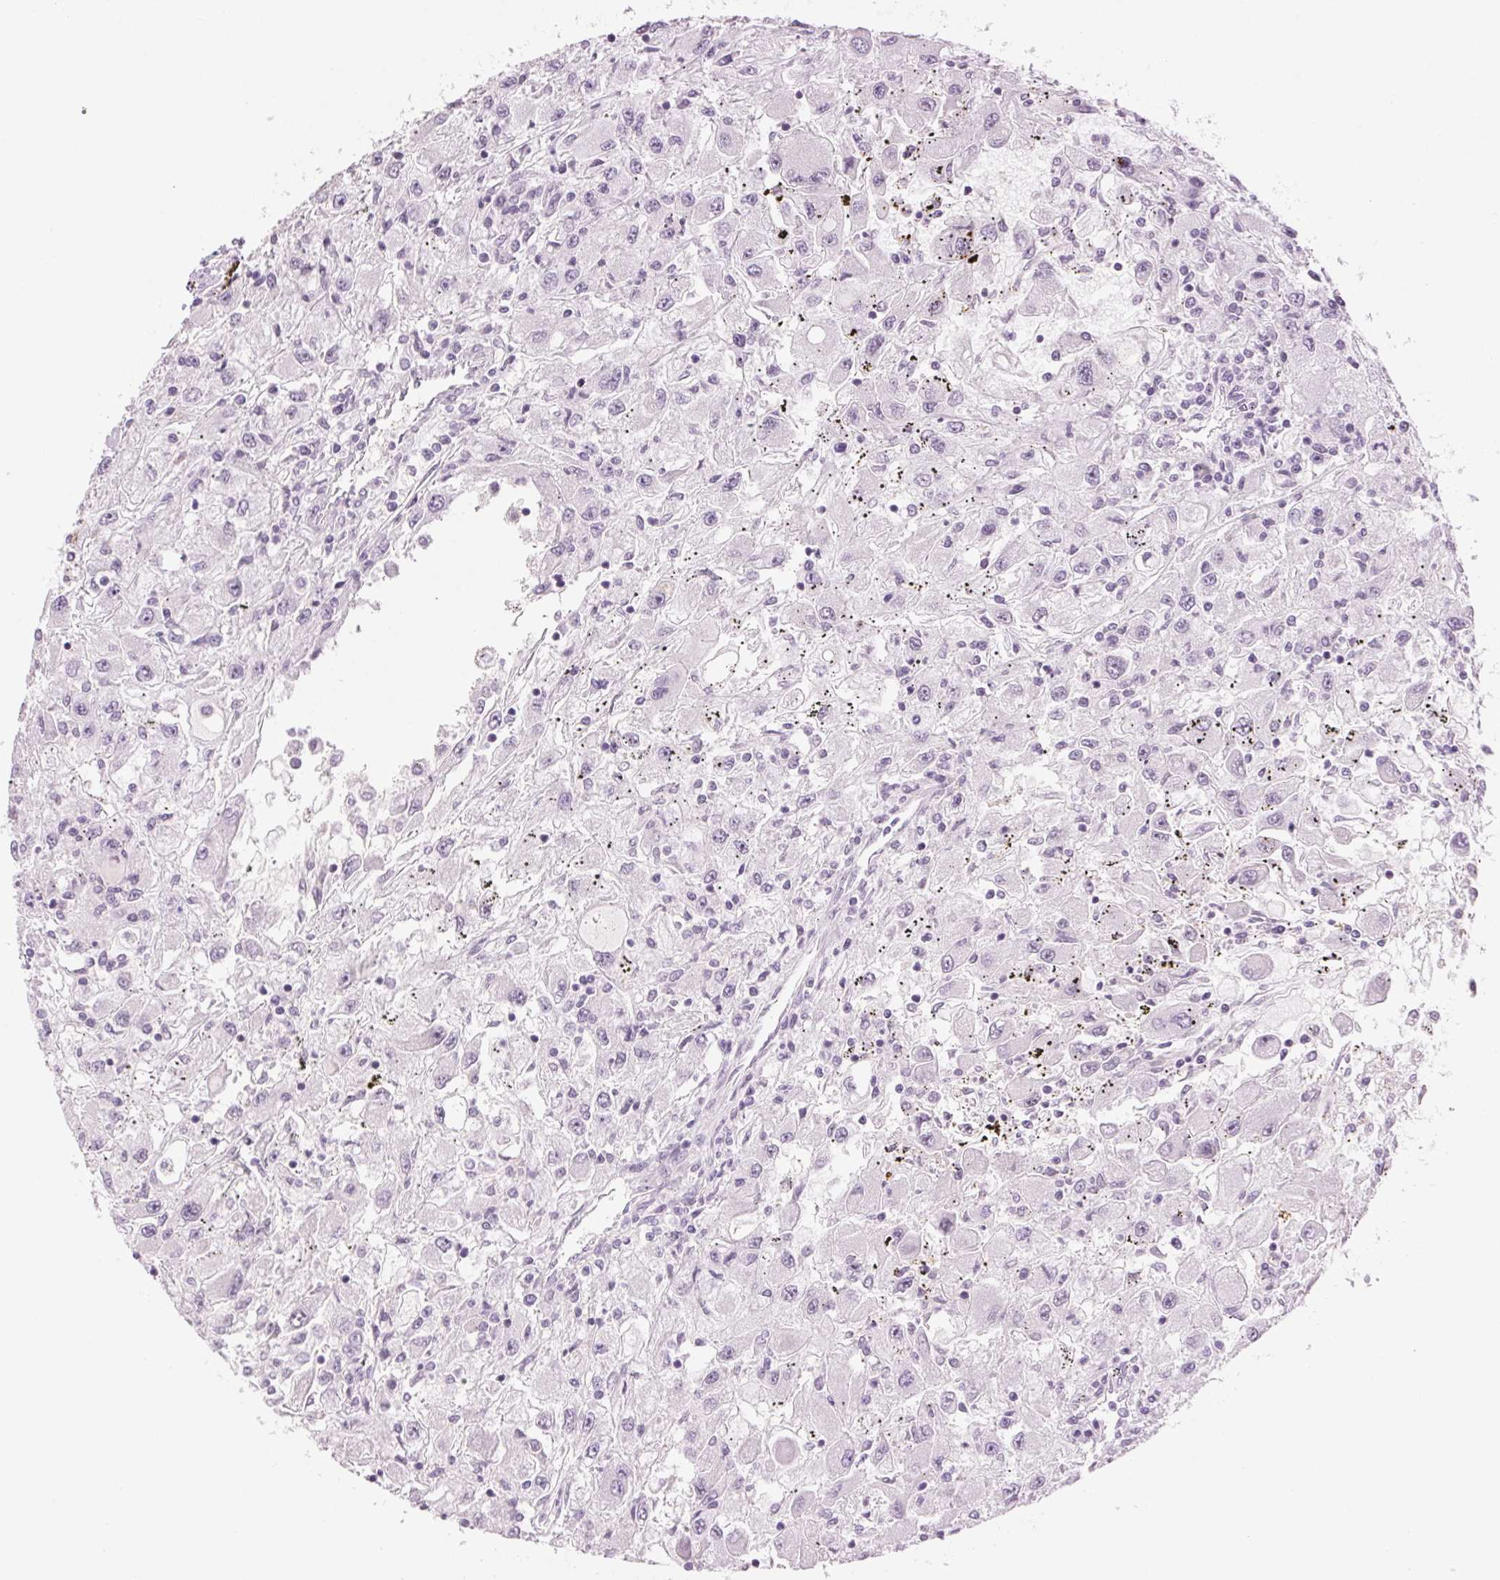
{"staining": {"intensity": "negative", "quantity": "none", "location": "none"}, "tissue": "renal cancer", "cell_type": "Tumor cells", "image_type": "cancer", "snomed": [{"axis": "morphology", "description": "Adenocarcinoma, NOS"}, {"axis": "topography", "description": "Kidney"}], "caption": "An image of renal adenocarcinoma stained for a protein shows no brown staining in tumor cells. (DAB immunohistochemistry (IHC), high magnification).", "gene": "MPO", "patient": {"sex": "female", "age": 67}}